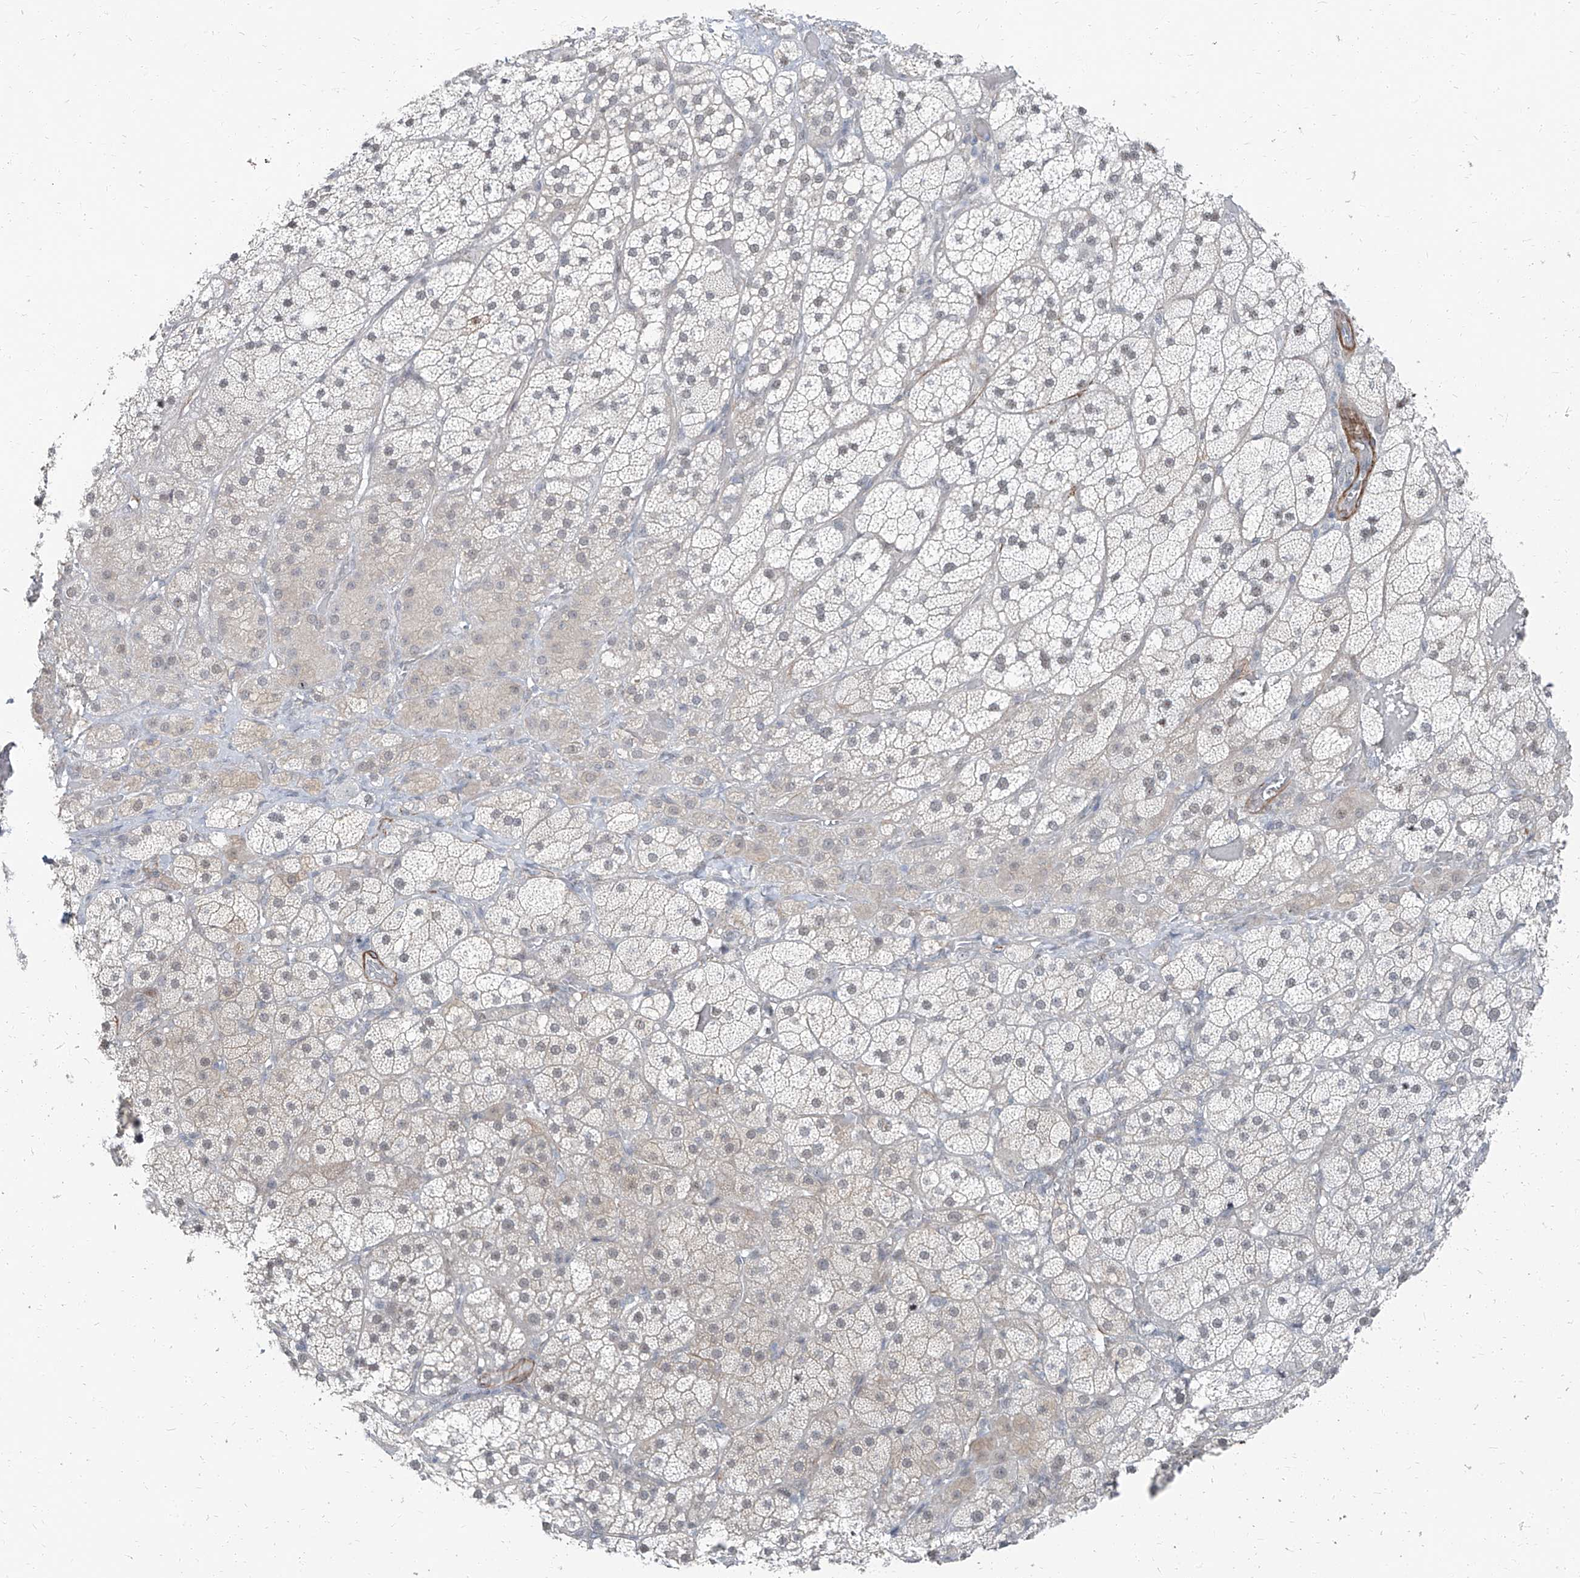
{"staining": {"intensity": "weak", "quantity": "<25%", "location": "cytoplasmic/membranous"}, "tissue": "adrenal gland", "cell_type": "Glandular cells", "image_type": "normal", "snomed": [{"axis": "morphology", "description": "Normal tissue, NOS"}, {"axis": "topography", "description": "Adrenal gland"}], "caption": "A high-resolution photomicrograph shows IHC staining of unremarkable adrenal gland, which displays no significant expression in glandular cells.", "gene": "TXLNB", "patient": {"sex": "male", "age": 57}}